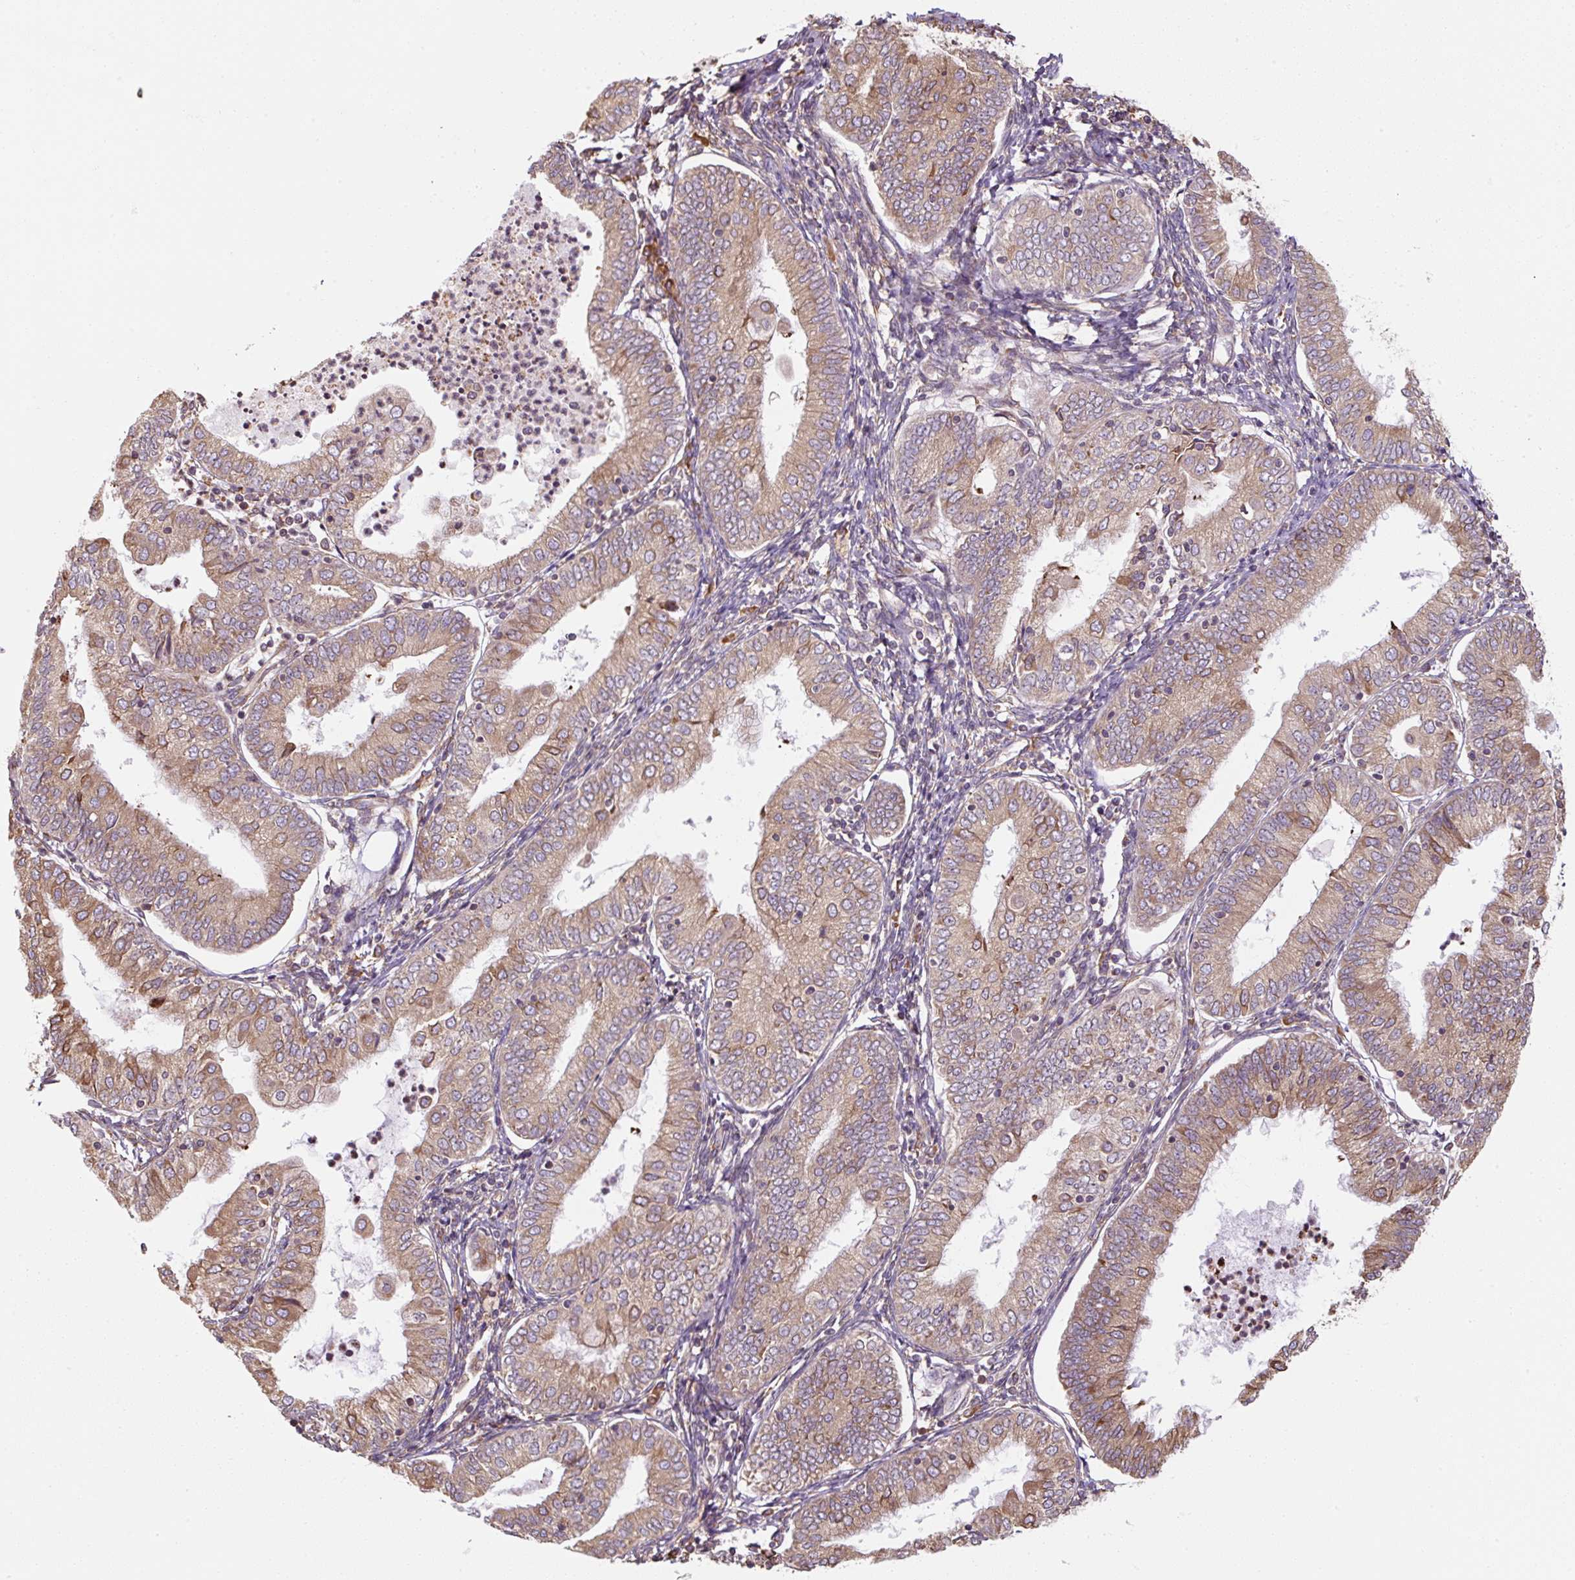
{"staining": {"intensity": "moderate", "quantity": "25%-75%", "location": "cytoplasmic/membranous"}, "tissue": "endometrial cancer", "cell_type": "Tumor cells", "image_type": "cancer", "snomed": [{"axis": "morphology", "description": "Adenocarcinoma, NOS"}, {"axis": "topography", "description": "Endometrium"}], "caption": "Tumor cells demonstrate medium levels of moderate cytoplasmic/membranous staining in approximately 25%-75% of cells in endometrial adenocarcinoma. (DAB (3,3'-diaminobenzidine) = brown stain, brightfield microscopy at high magnification).", "gene": "PRKCSH", "patient": {"sex": "female", "age": 55}}